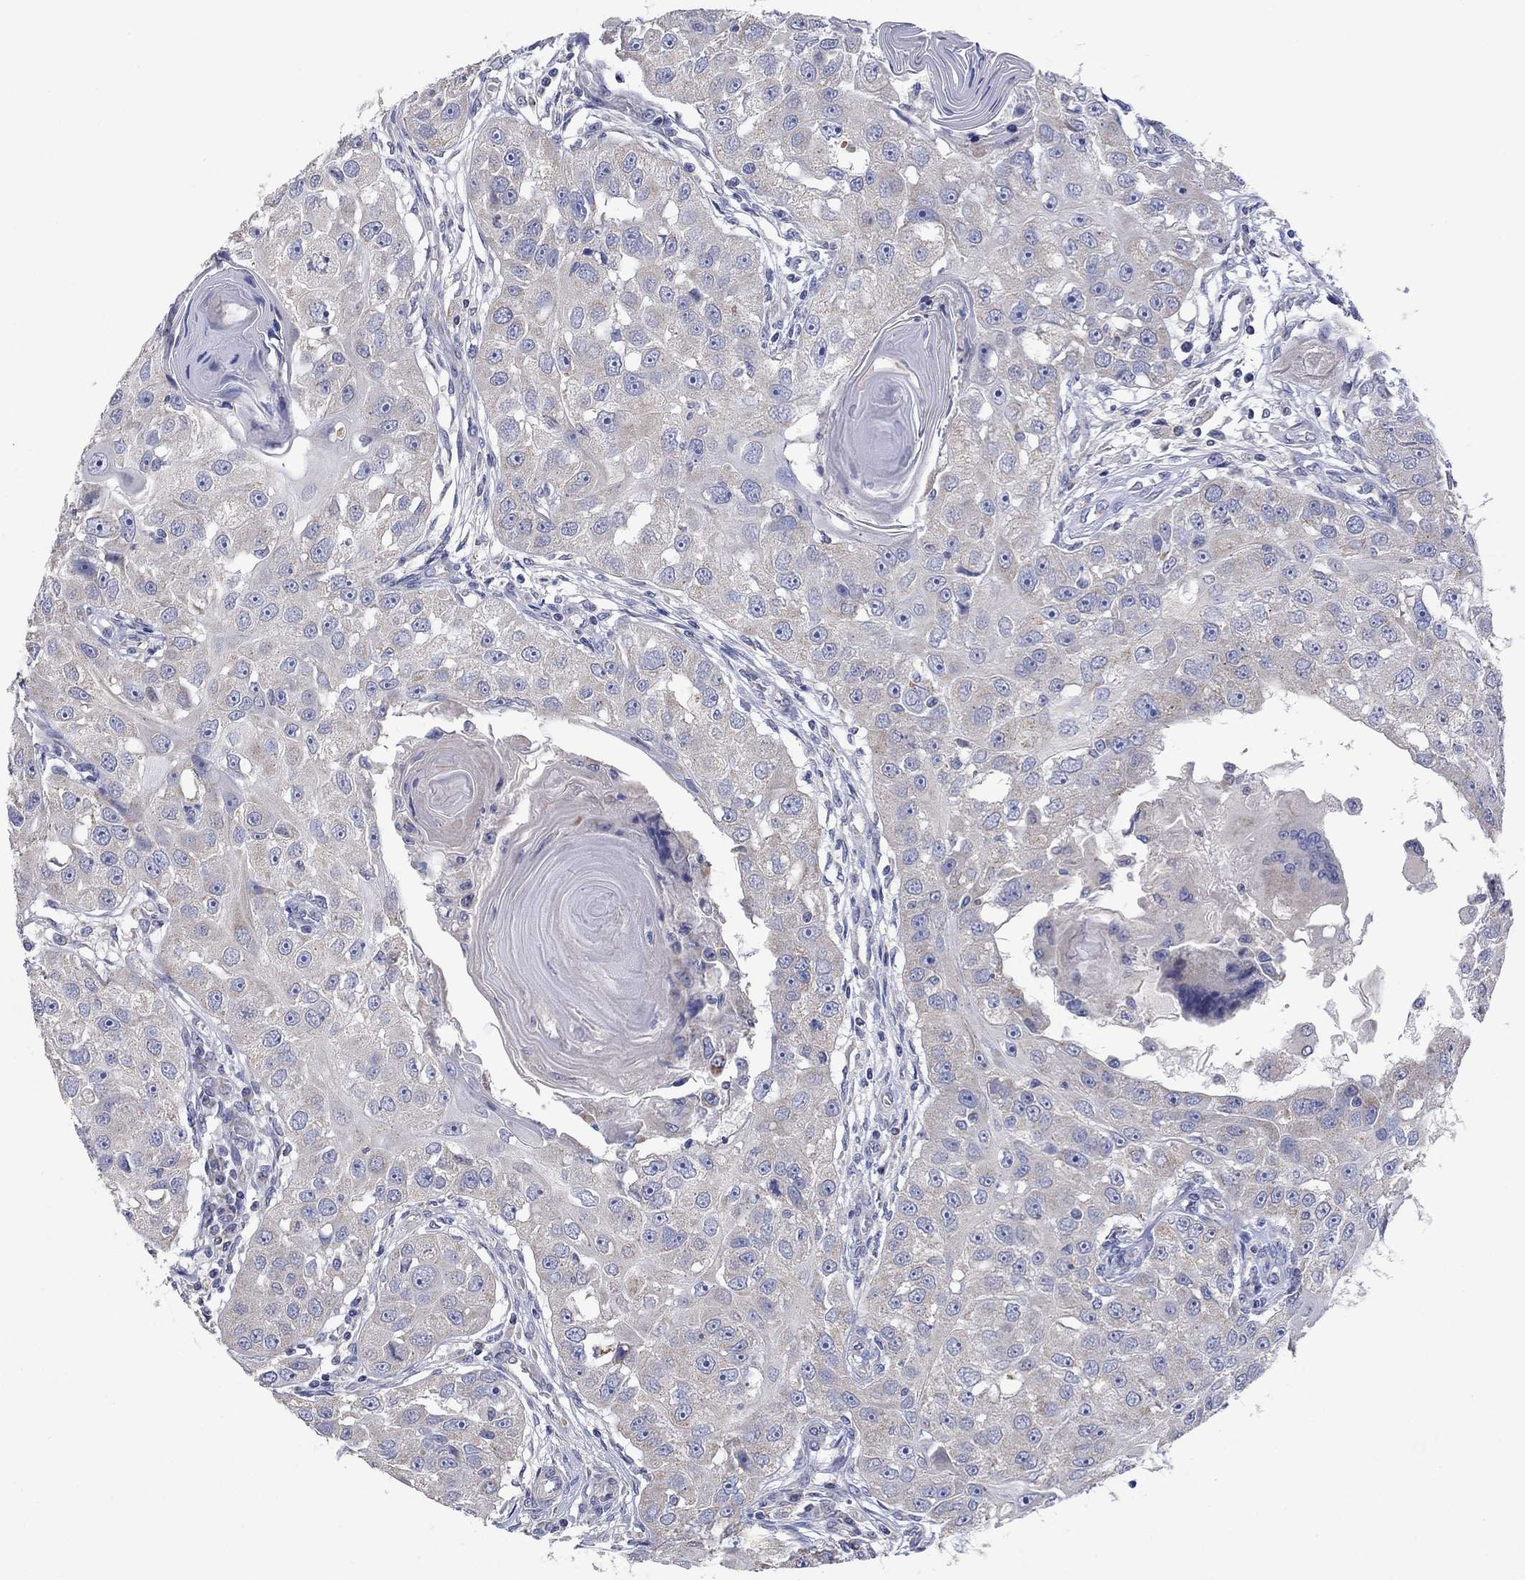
{"staining": {"intensity": "weak", "quantity": "25%-75%", "location": "cytoplasmic/membranous"}, "tissue": "head and neck cancer", "cell_type": "Tumor cells", "image_type": "cancer", "snomed": [{"axis": "morphology", "description": "Squamous cell carcinoma, NOS"}, {"axis": "topography", "description": "Head-Neck"}], "caption": "Tumor cells exhibit low levels of weak cytoplasmic/membranous staining in approximately 25%-75% of cells in human head and neck squamous cell carcinoma.", "gene": "CLVS1", "patient": {"sex": "male", "age": 51}}